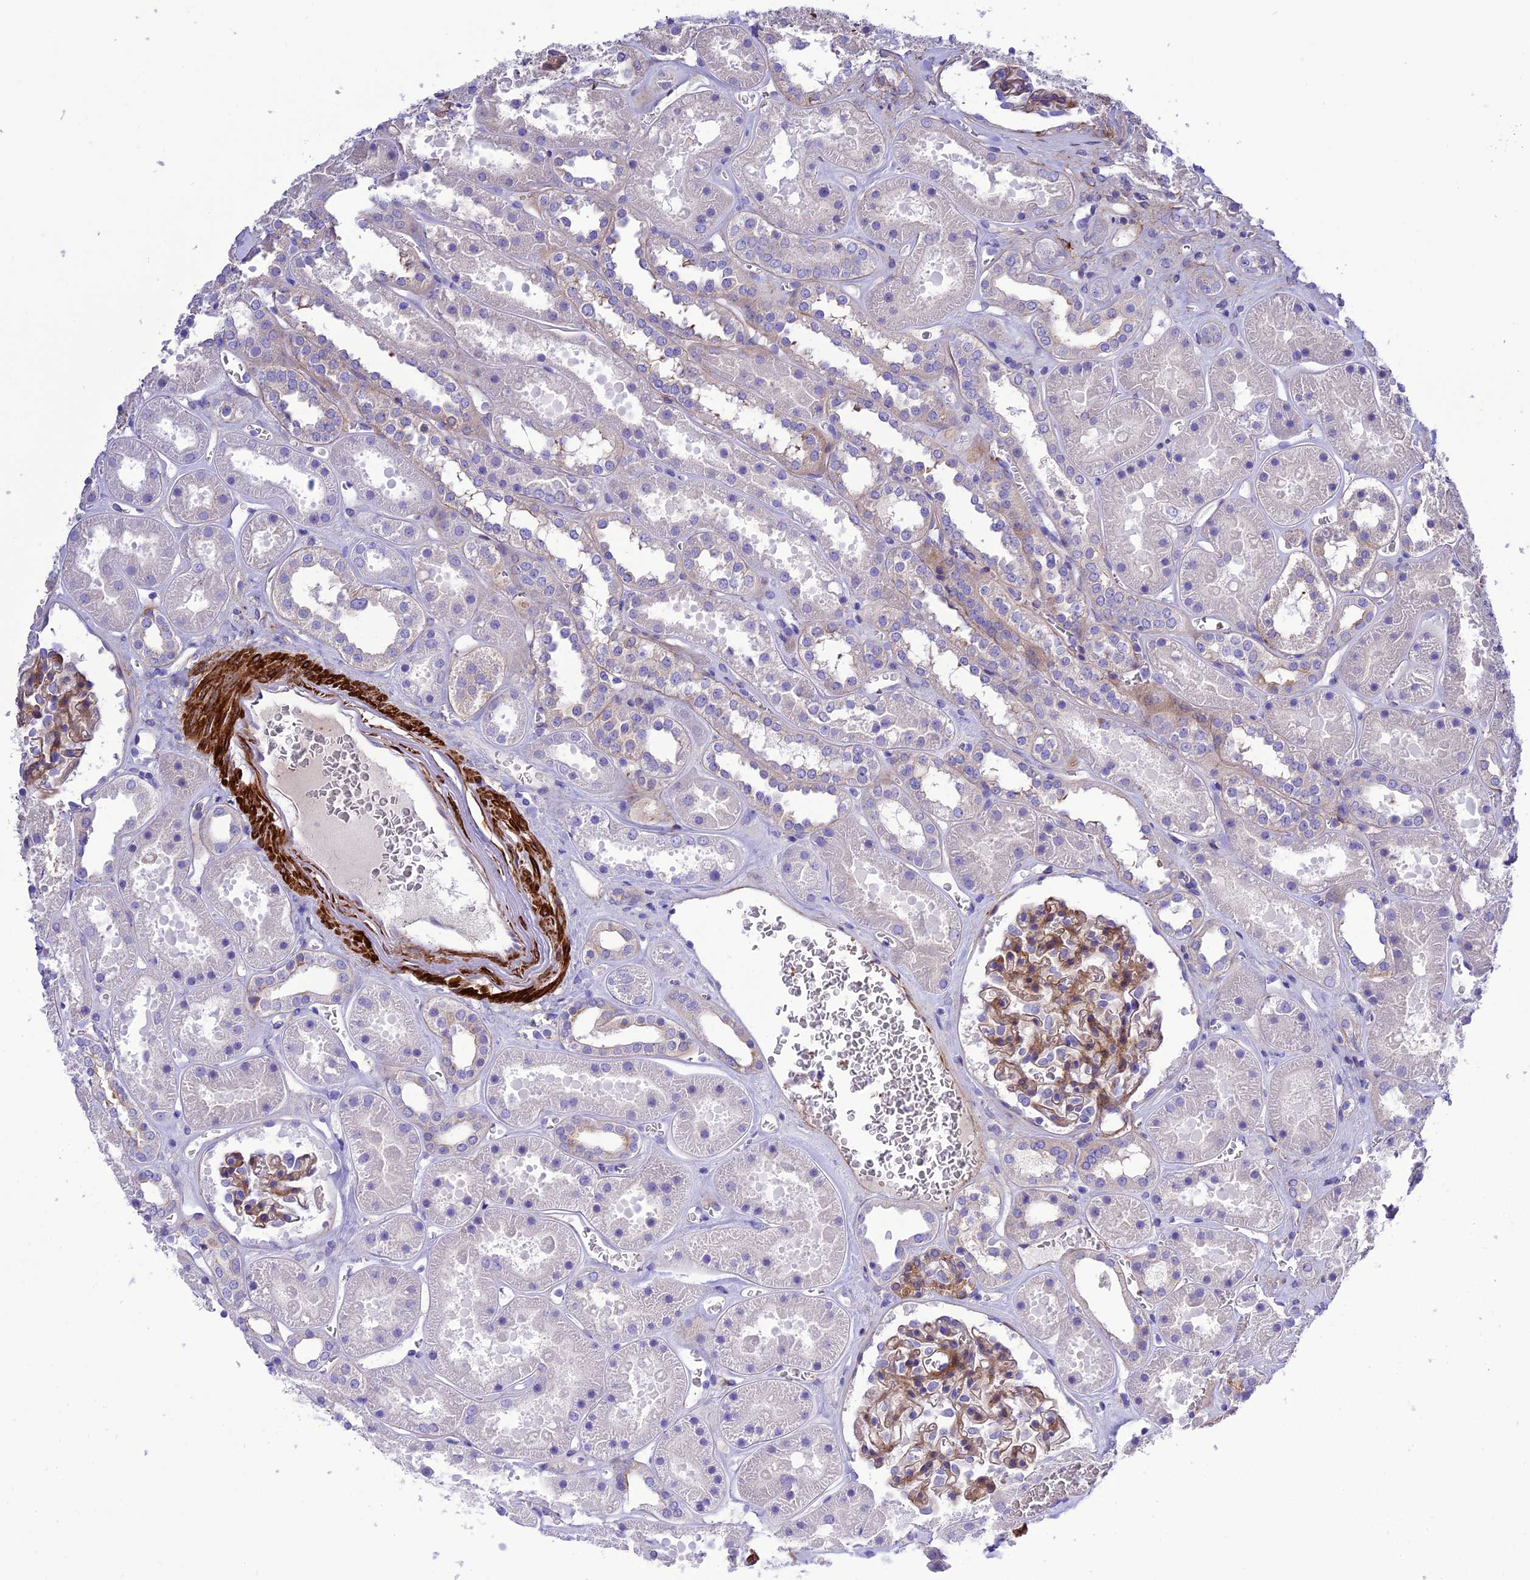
{"staining": {"intensity": "moderate", "quantity": "25%-75%", "location": "cytoplasmic/membranous"}, "tissue": "kidney", "cell_type": "Cells in glomeruli", "image_type": "normal", "snomed": [{"axis": "morphology", "description": "Normal tissue, NOS"}, {"axis": "topography", "description": "Kidney"}], "caption": "A high-resolution photomicrograph shows immunohistochemistry (IHC) staining of benign kidney, which displays moderate cytoplasmic/membranous staining in about 25%-75% of cells in glomeruli. The staining was performed using DAB (3,3'-diaminobenzidine) to visualize the protein expression in brown, while the nuclei were stained in blue with hematoxylin (Magnification: 20x).", "gene": "FRA10AC1", "patient": {"sex": "female", "age": 41}}